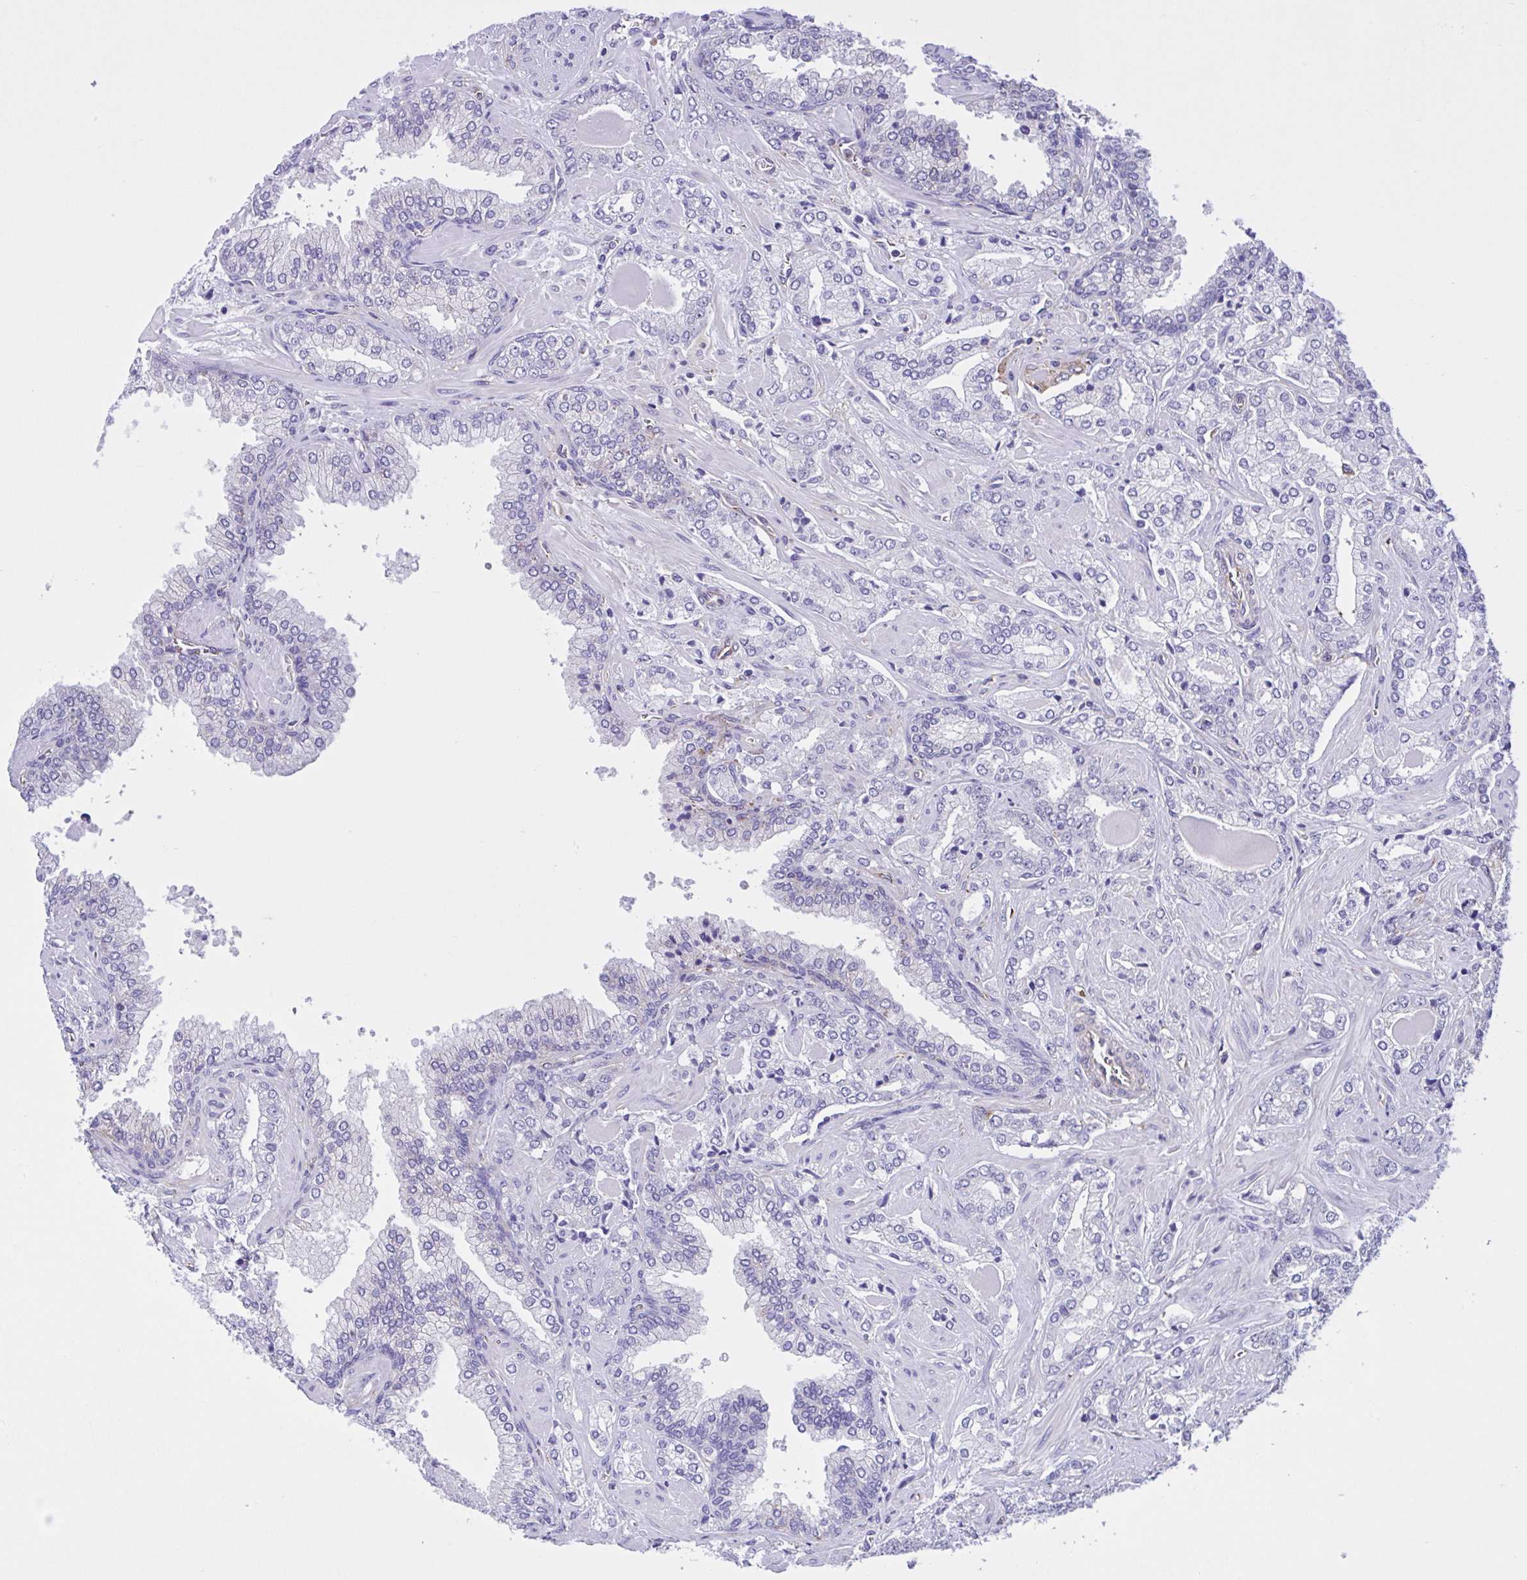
{"staining": {"intensity": "negative", "quantity": "none", "location": "none"}, "tissue": "prostate cancer", "cell_type": "Tumor cells", "image_type": "cancer", "snomed": [{"axis": "morphology", "description": "Adenocarcinoma, High grade"}, {"axis": "topography", "description": "Prostate"}], "caption": "Immunohistochemistry (IHC) of human prostate cancer shows no positivity in tumor cells.", "gene": "OR51M1", "patient": {"sex": "male", "age": 60}}